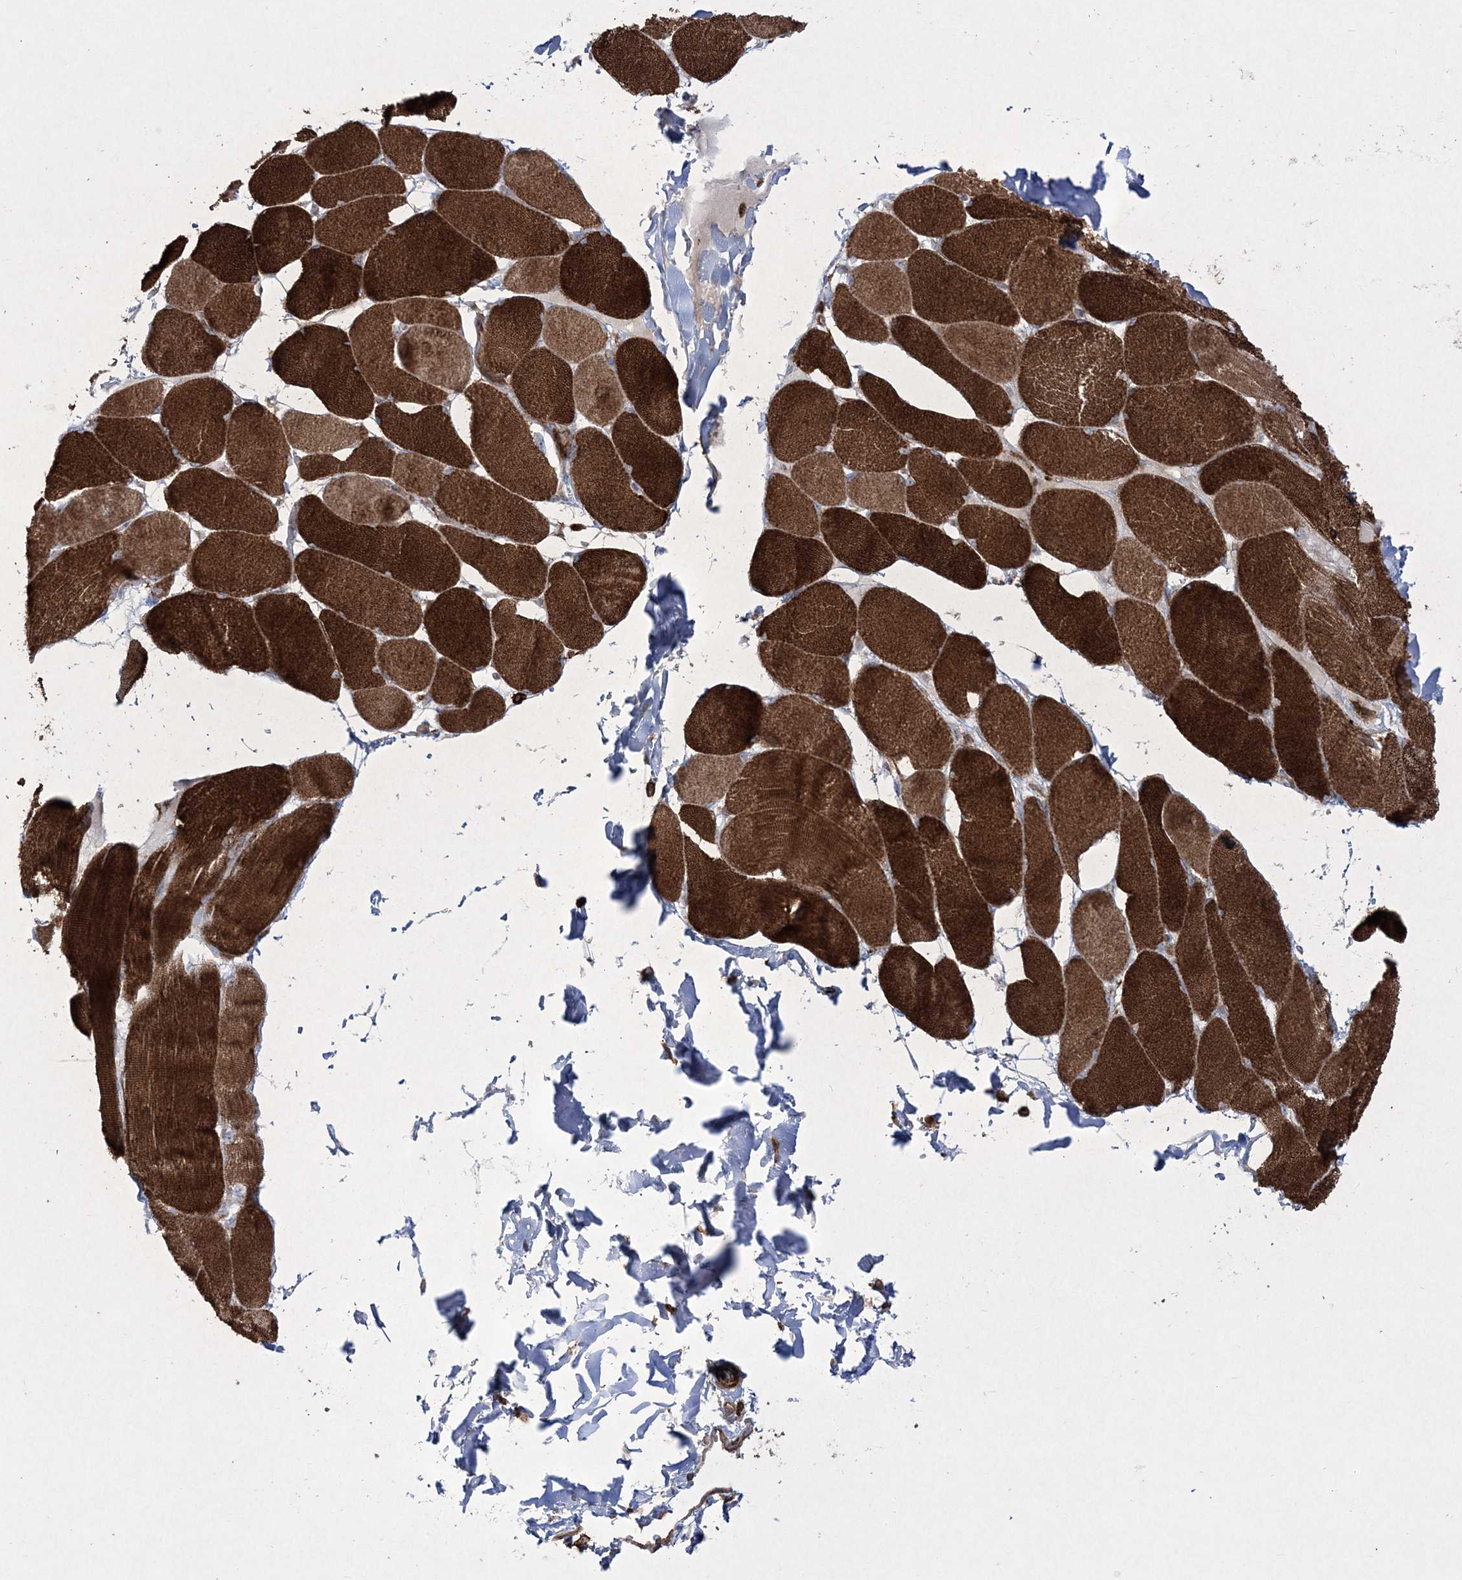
{"staining": {"intensity": "strong", "quantity": ">75%", "location": "cytoplasmic/membranous"}, "tissue": "skeletal muscle", "cell_type": "Myocytes", "image_type": "normal", "snomed": [{"axis": "morphology", "description": "Normal tissue, NOS"}, {"axis": "topography", "description": "Skin"}, {"axis": "topography", "description": "Skeletal muscle"}], "caption": "The photomicrograph exhibits a brown stain indicating the presence of a protein in the cytoplasmic/membranous of myocytes in skeletal muscle. The staining was performed using DAB (3,3'-diaminobenzidine), with brown indicating positive protein expression. Nuclei are stained blue with hematoxylin.", "gene": "RICTOR", "patient": {"sex": "male", "age": 83}}